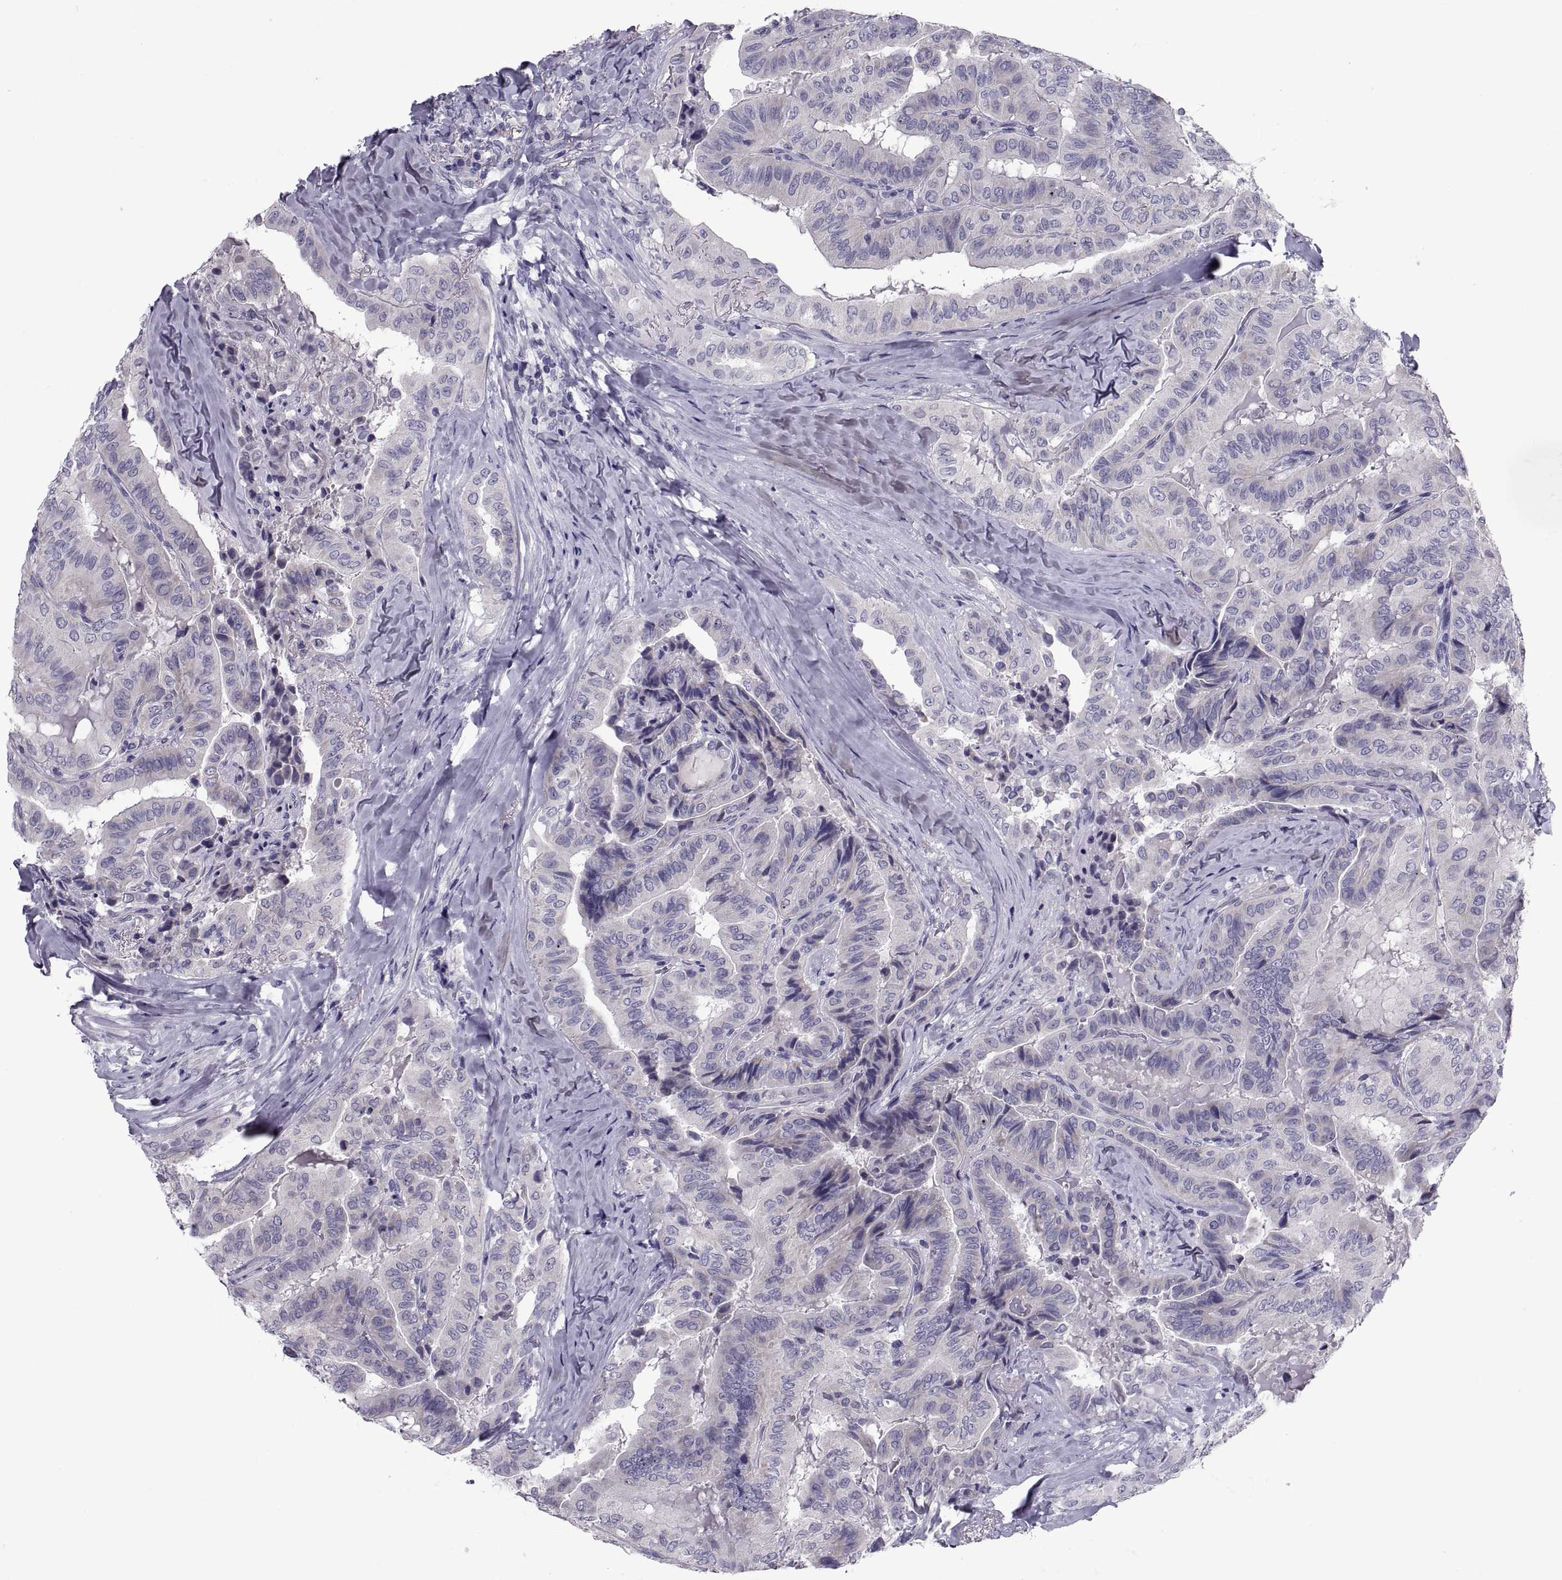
{"staining": {"intensity": "negative", "quantity": "none", "location": "none"}, "tissue": "thyroid cancer", "cell_type": "Tumor cells", "image_type": "cancer", "snomed": [{"axis": "morphology", "description": "Papillary adenocarcinoma, NOS"}, {"axis": "topography", "description": "Thyroid gland"}], "caption": "There is no significant expression in tumor cells of thyroid cancer (papillary adenocarcinoma).", "gene": "PDZRN4", "patient": {"sex": "female", "age": 68}}